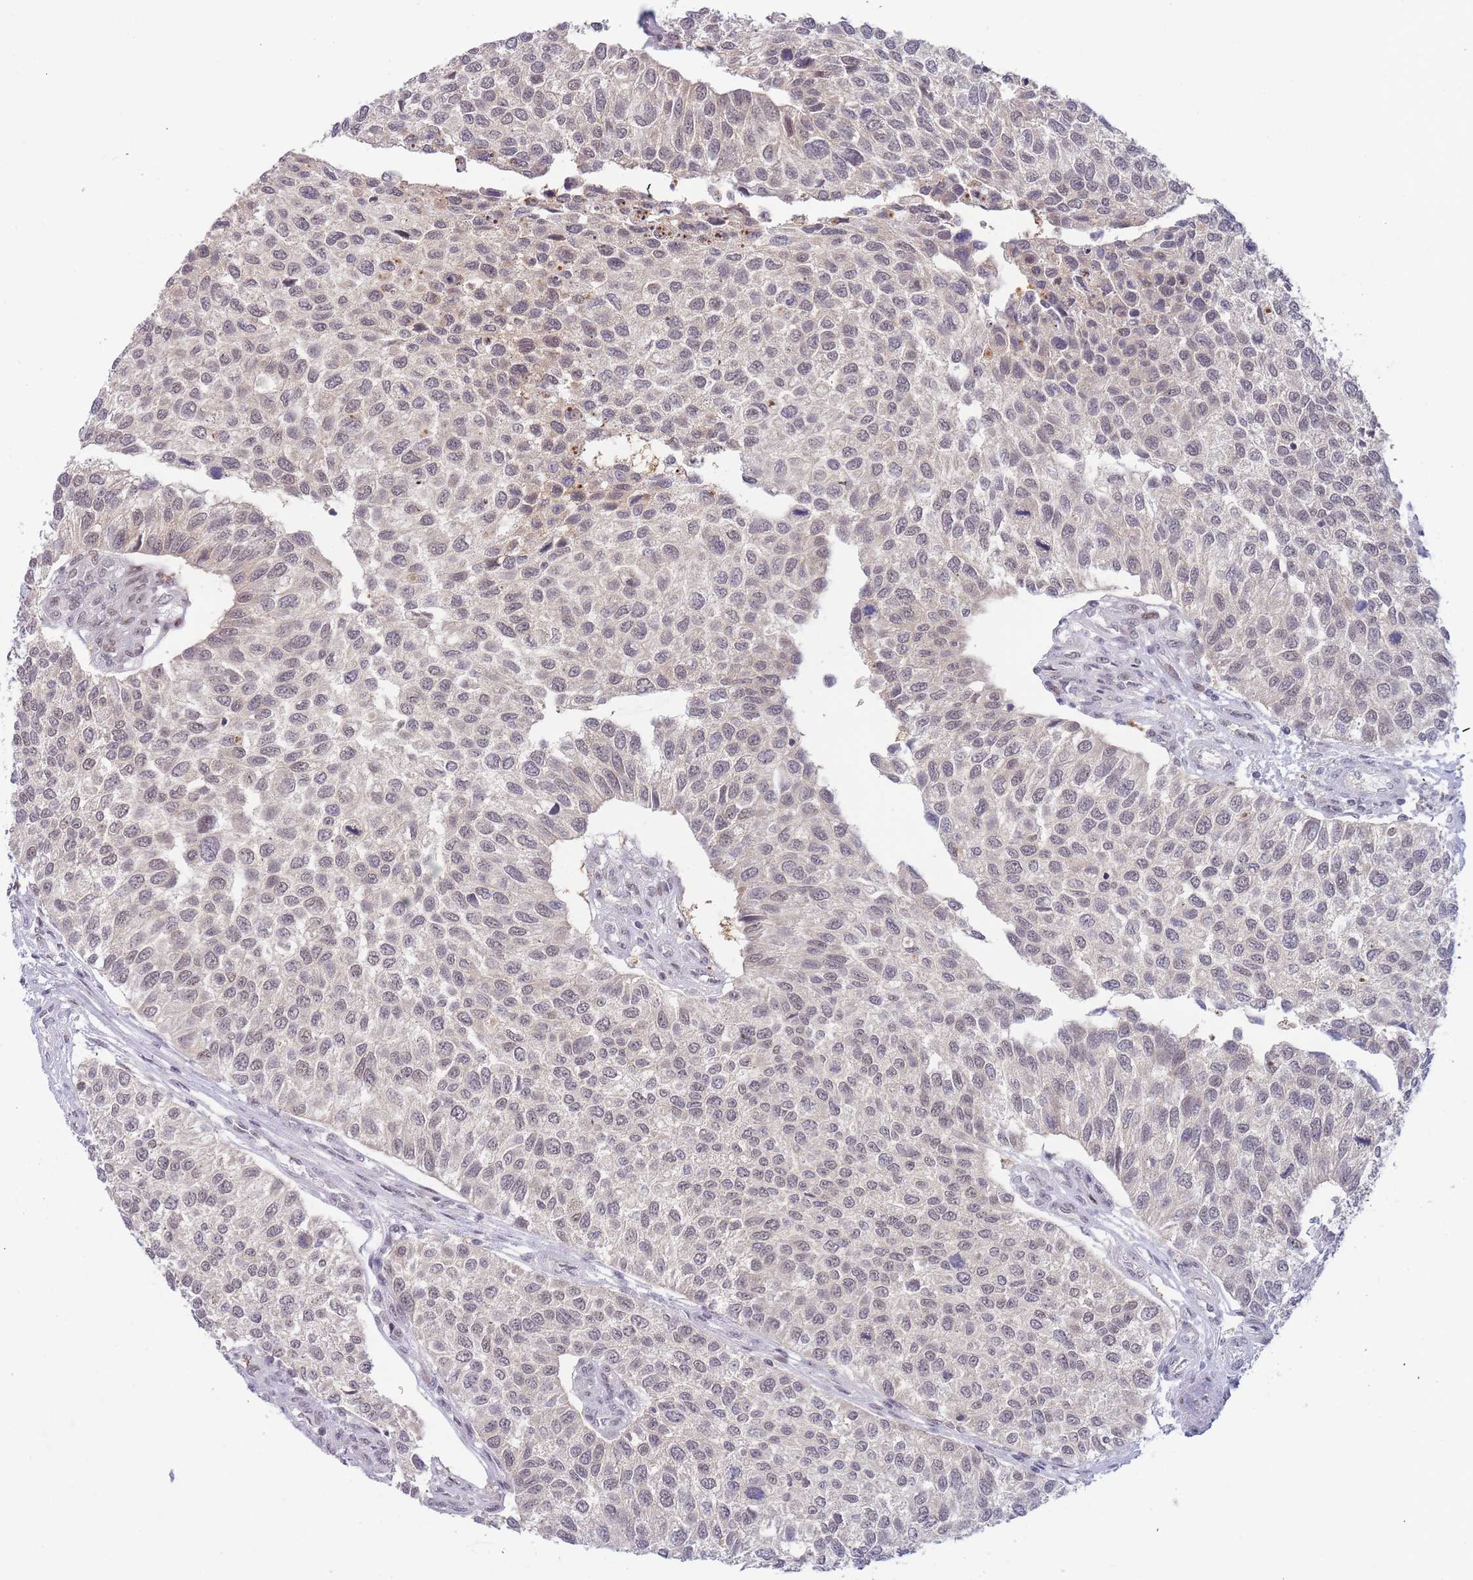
{"staining": {"intensity": "weak", "quantity": "25%-75%", "location": "nuclear"}, "tissue": "urothelial cancer", "cell_type": "Tumor cells", "image_type": "cancer", "snomed": [{"axis": "morphology", "description": "Urothelial carcinoma, NOS"}, {"axis": "topography", "description": "Urinary bladder"}], "caption": "IHC image of human urothelial cancer stained for a protein (brown), which displays low levels of weak nuclear staining in approximately 25%-75% of tumor cells.", "gene": "DEAF1", "patient": {"sex": "male", "age": 55}}